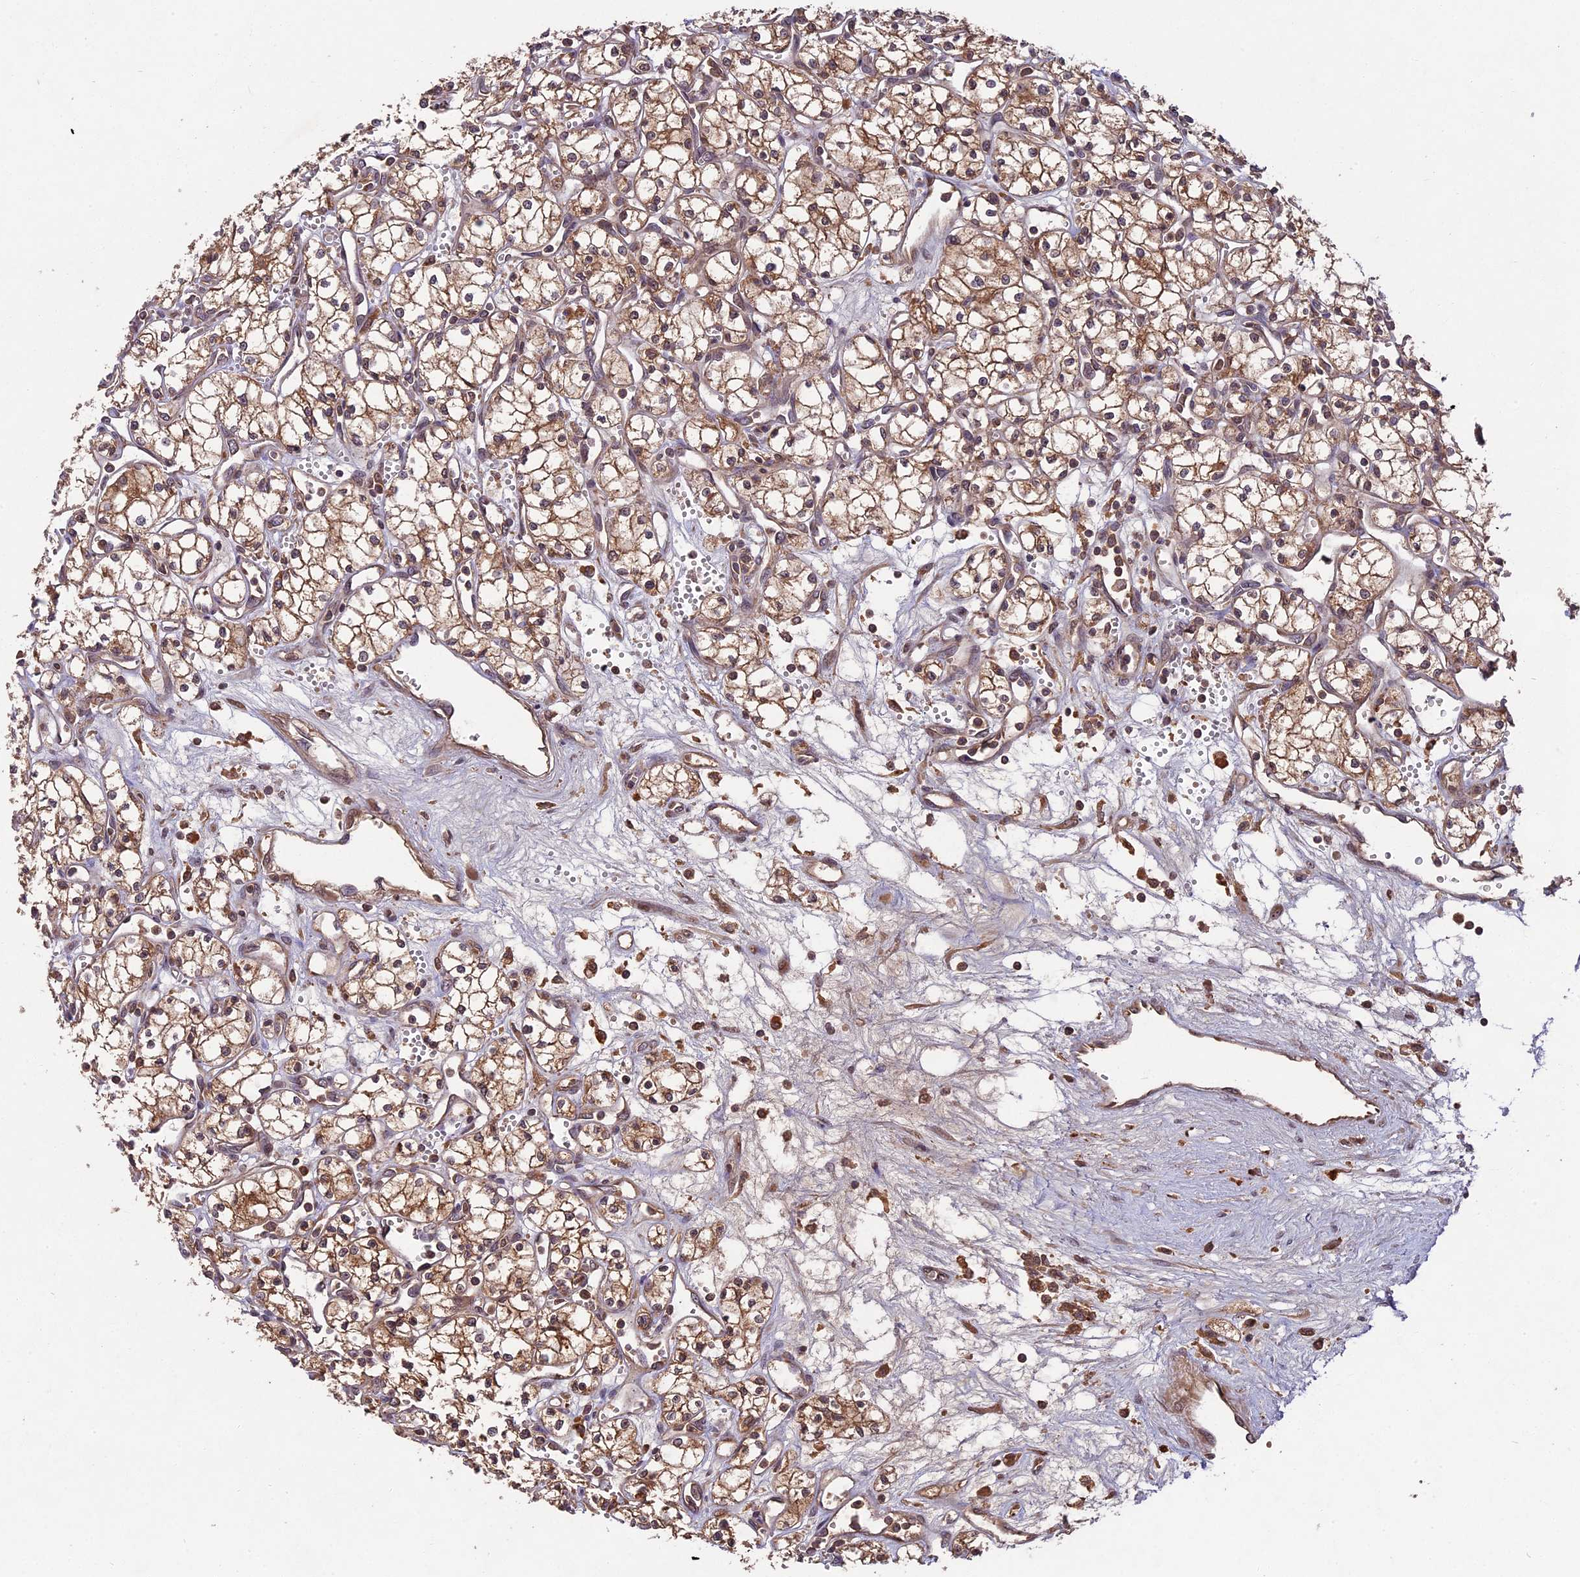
{"staining": {"intensity": "moderate", "quantity": ">75%", "location": "cytoplasmic/membranous"}, "tissue": "renal cancer", "cell_type": "Tumor cells", "image_type": "cancer", "snomed": [{"axis": "morphology", "description": "Adenocarcinoma, NOS"}, {"axis": "topography", "description": "Kidney"}], "caption": "Immunohistochemistry of renal cancer (adenocarcinoma) reveals medium levels of moderate cytoplasmic/membranous positivity in approximately >75% of tumor cells. (brown staining indicates protein expression, while blue staining denotes nuclei).", "gene": "CHAC1", "patient": {"sex": "male", "age": 59}}